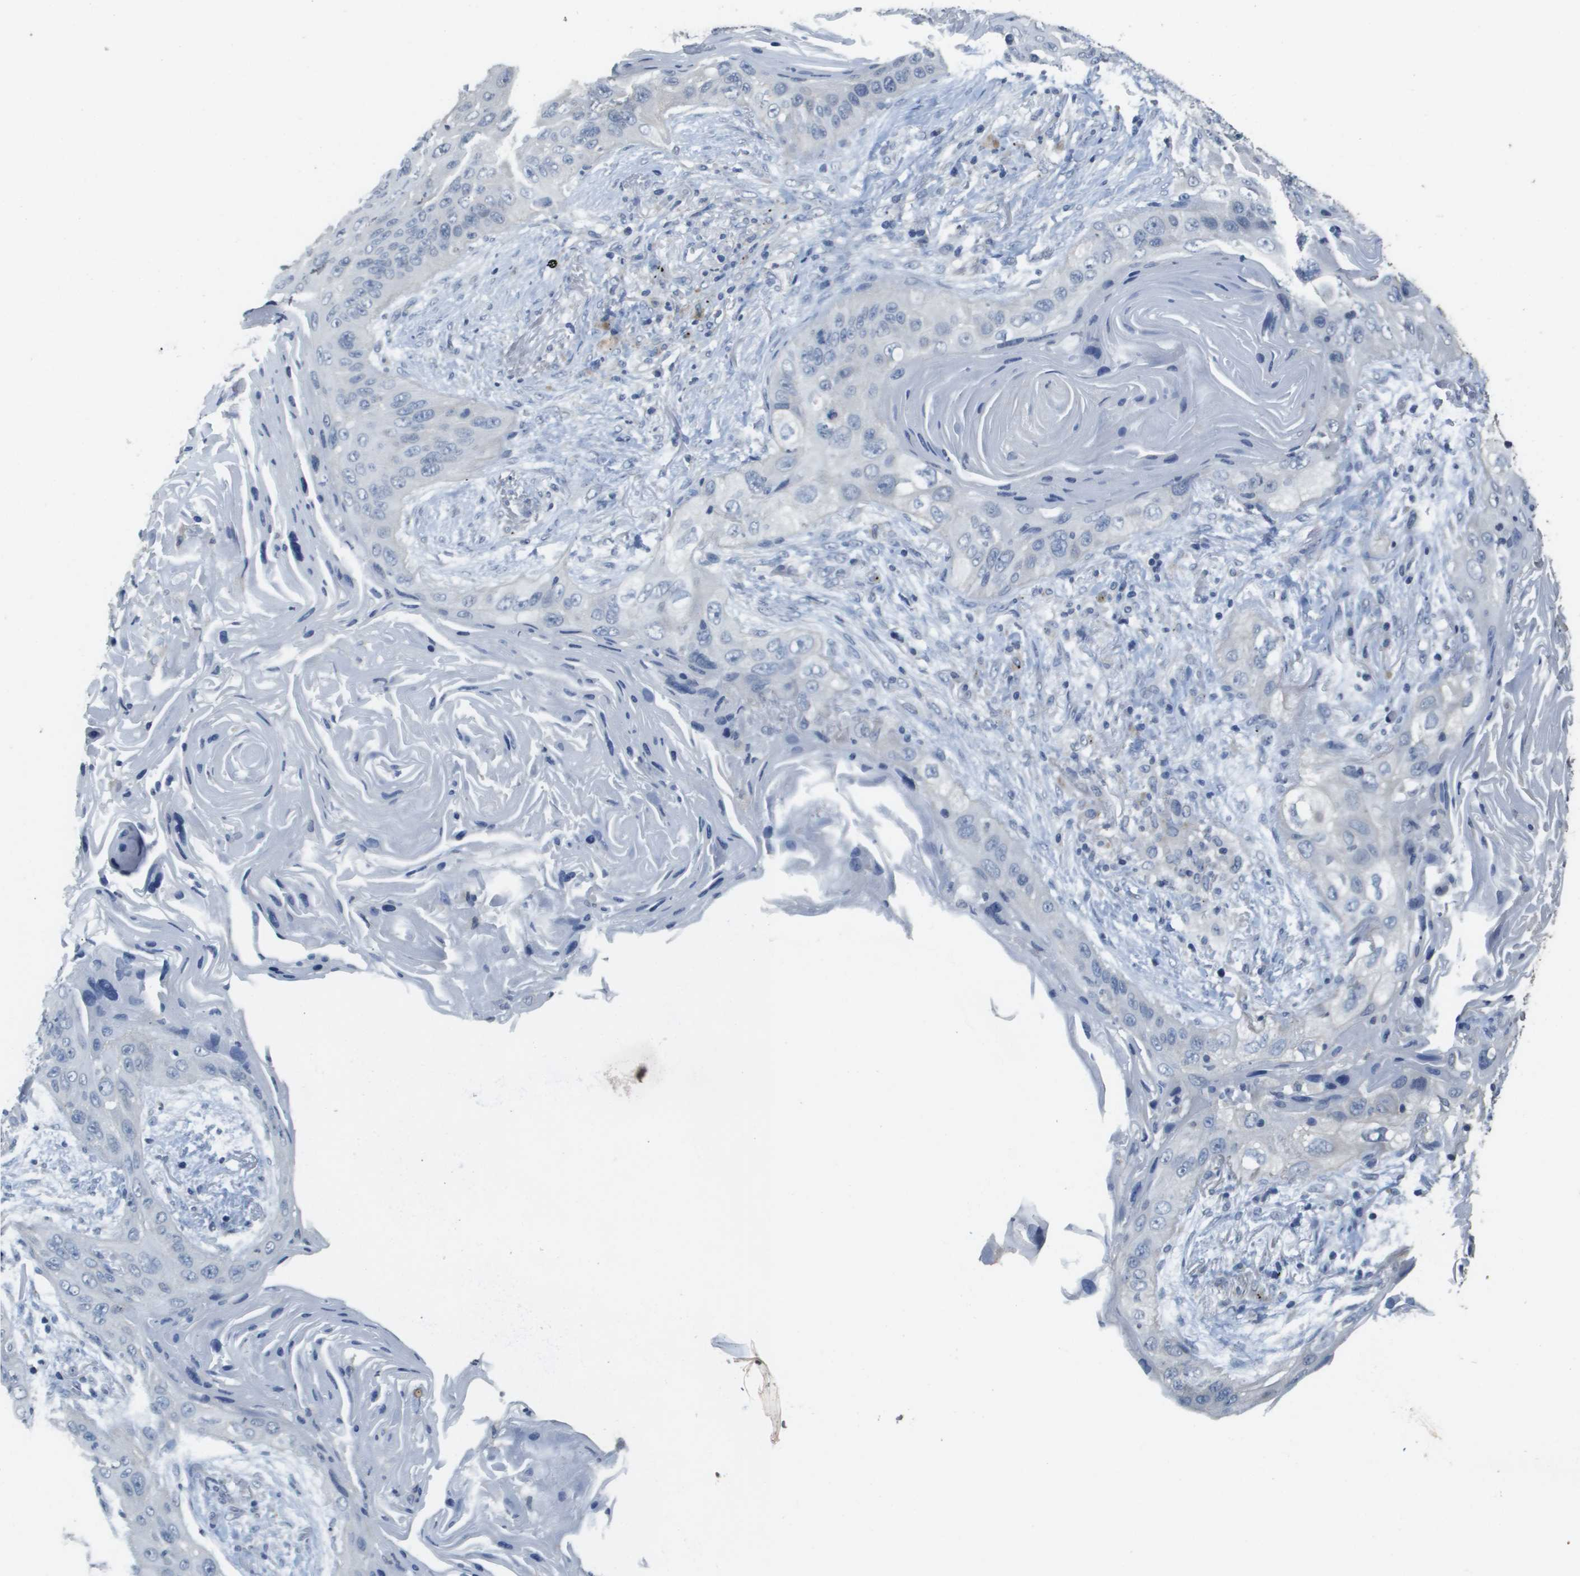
{"staining": {"intensity": "negative", "quantity": "none", "location": "none"}, "tissue": "lung cancer", "cell_type": "Tumor cells", "image_type": "cancer", "snomed": [{"axis": "morphology", "description": "Squamous cell carcinoma, NOS"}, {"axis": "topography", "description": "Lung"}], "caption": "Tumor cells are negative for protein expression in human lung cancer (squamous cell carcinoma).", "gene": "MT3", "patient": {"sex": "female", "age": 67}}